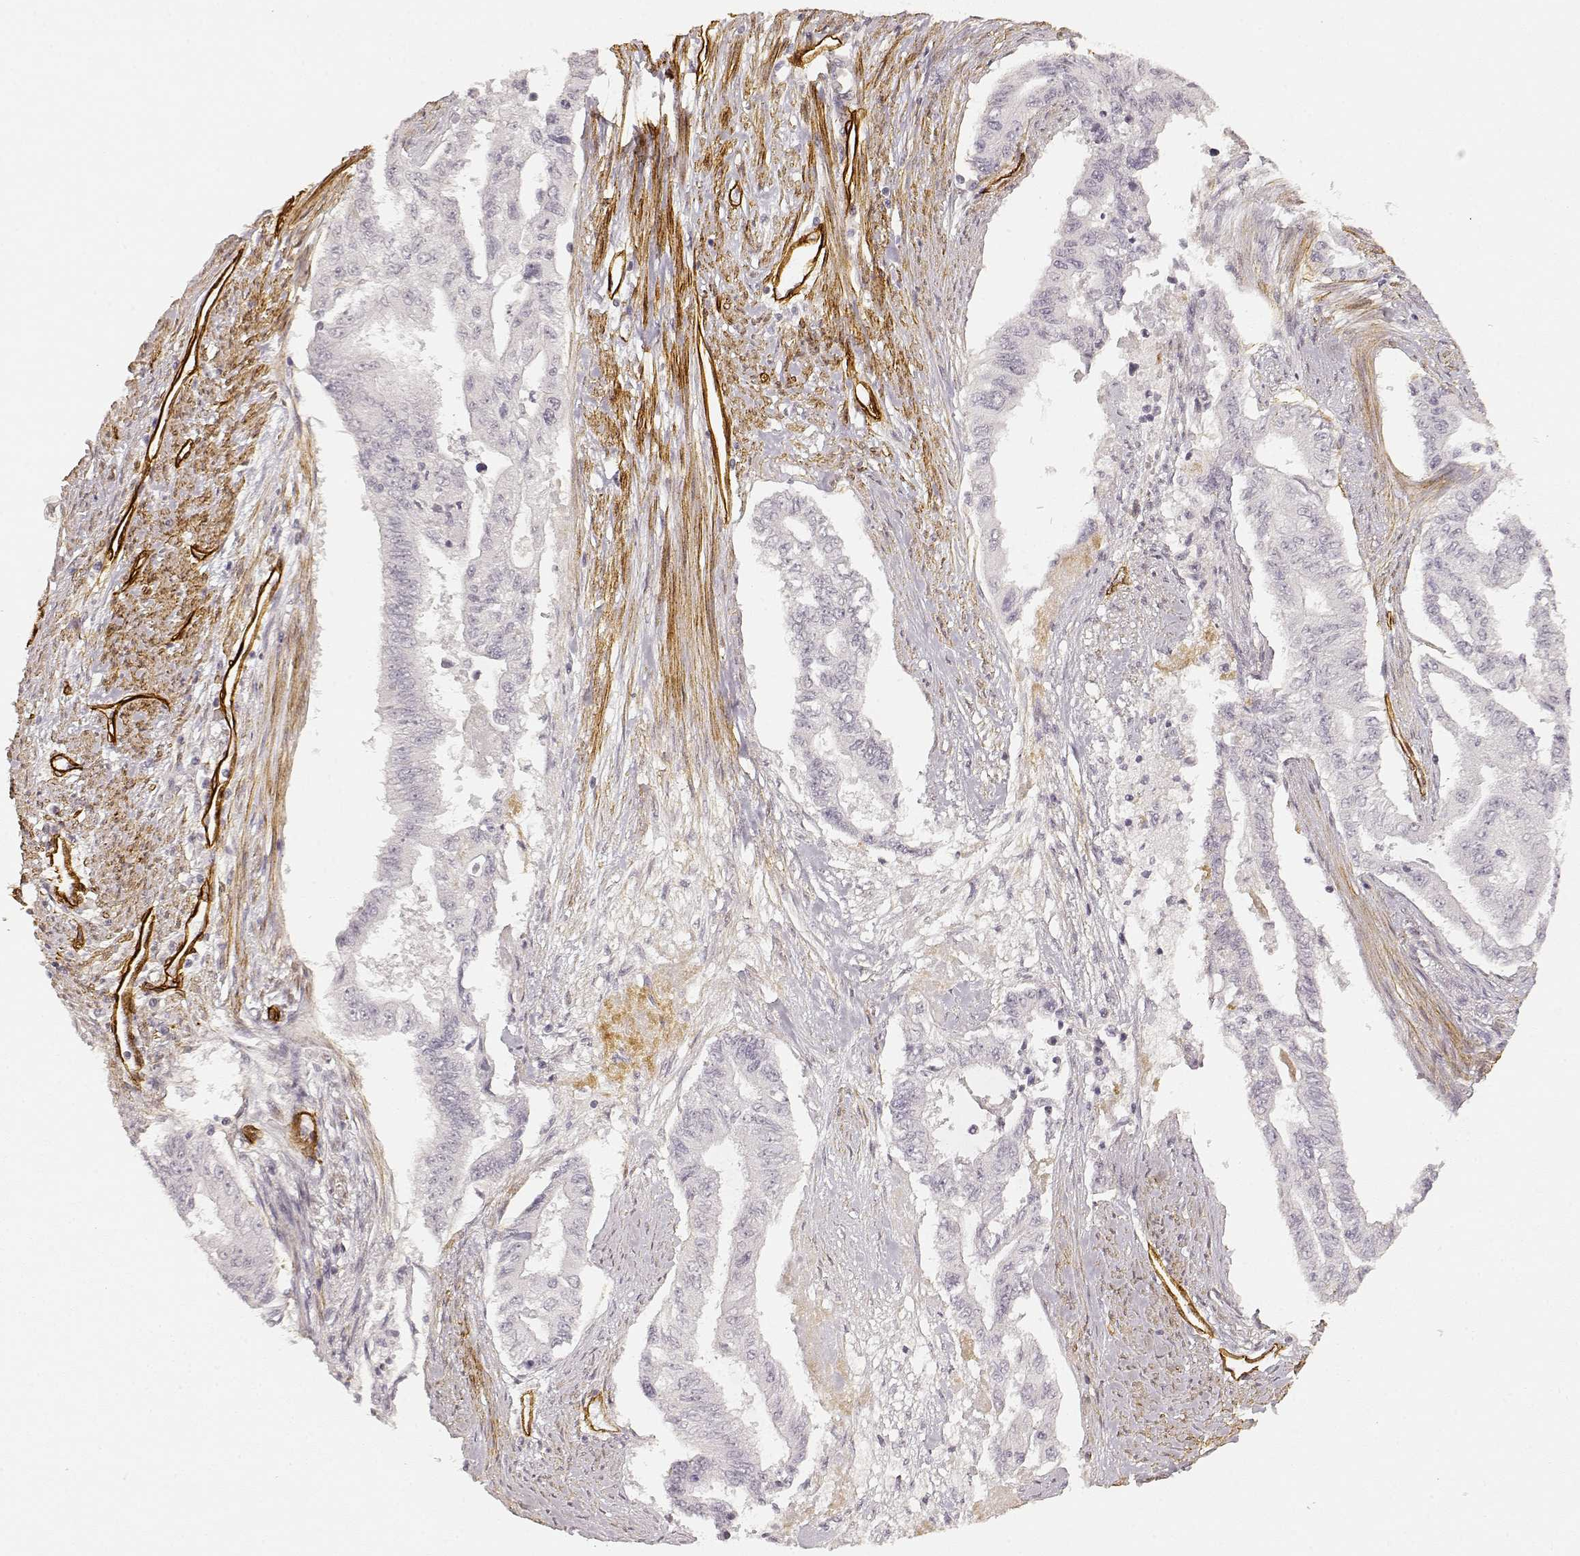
{"staining": {"intensity": "negative", "quantity": "none", "location": "none"}, "tissue": "endometrial cancer", "cell_type": "Tumor cells", "image_type": "cancer", "snomed": [{"axis": "morphology", "description": "Adenocarcinoma, NOS"}, {"axis": "topography", "description": "Uterus"}], "caption": "Immunohistochemistry micrograph of neoplastic tissue: human adenocarcinoma (endometrial) stained with DAB (3,3'-diaminobenzidine) displays no significant protein staining in tumor cells.", "gene": "LAMA4", "patient": {"sex": "female", "age": 59}}